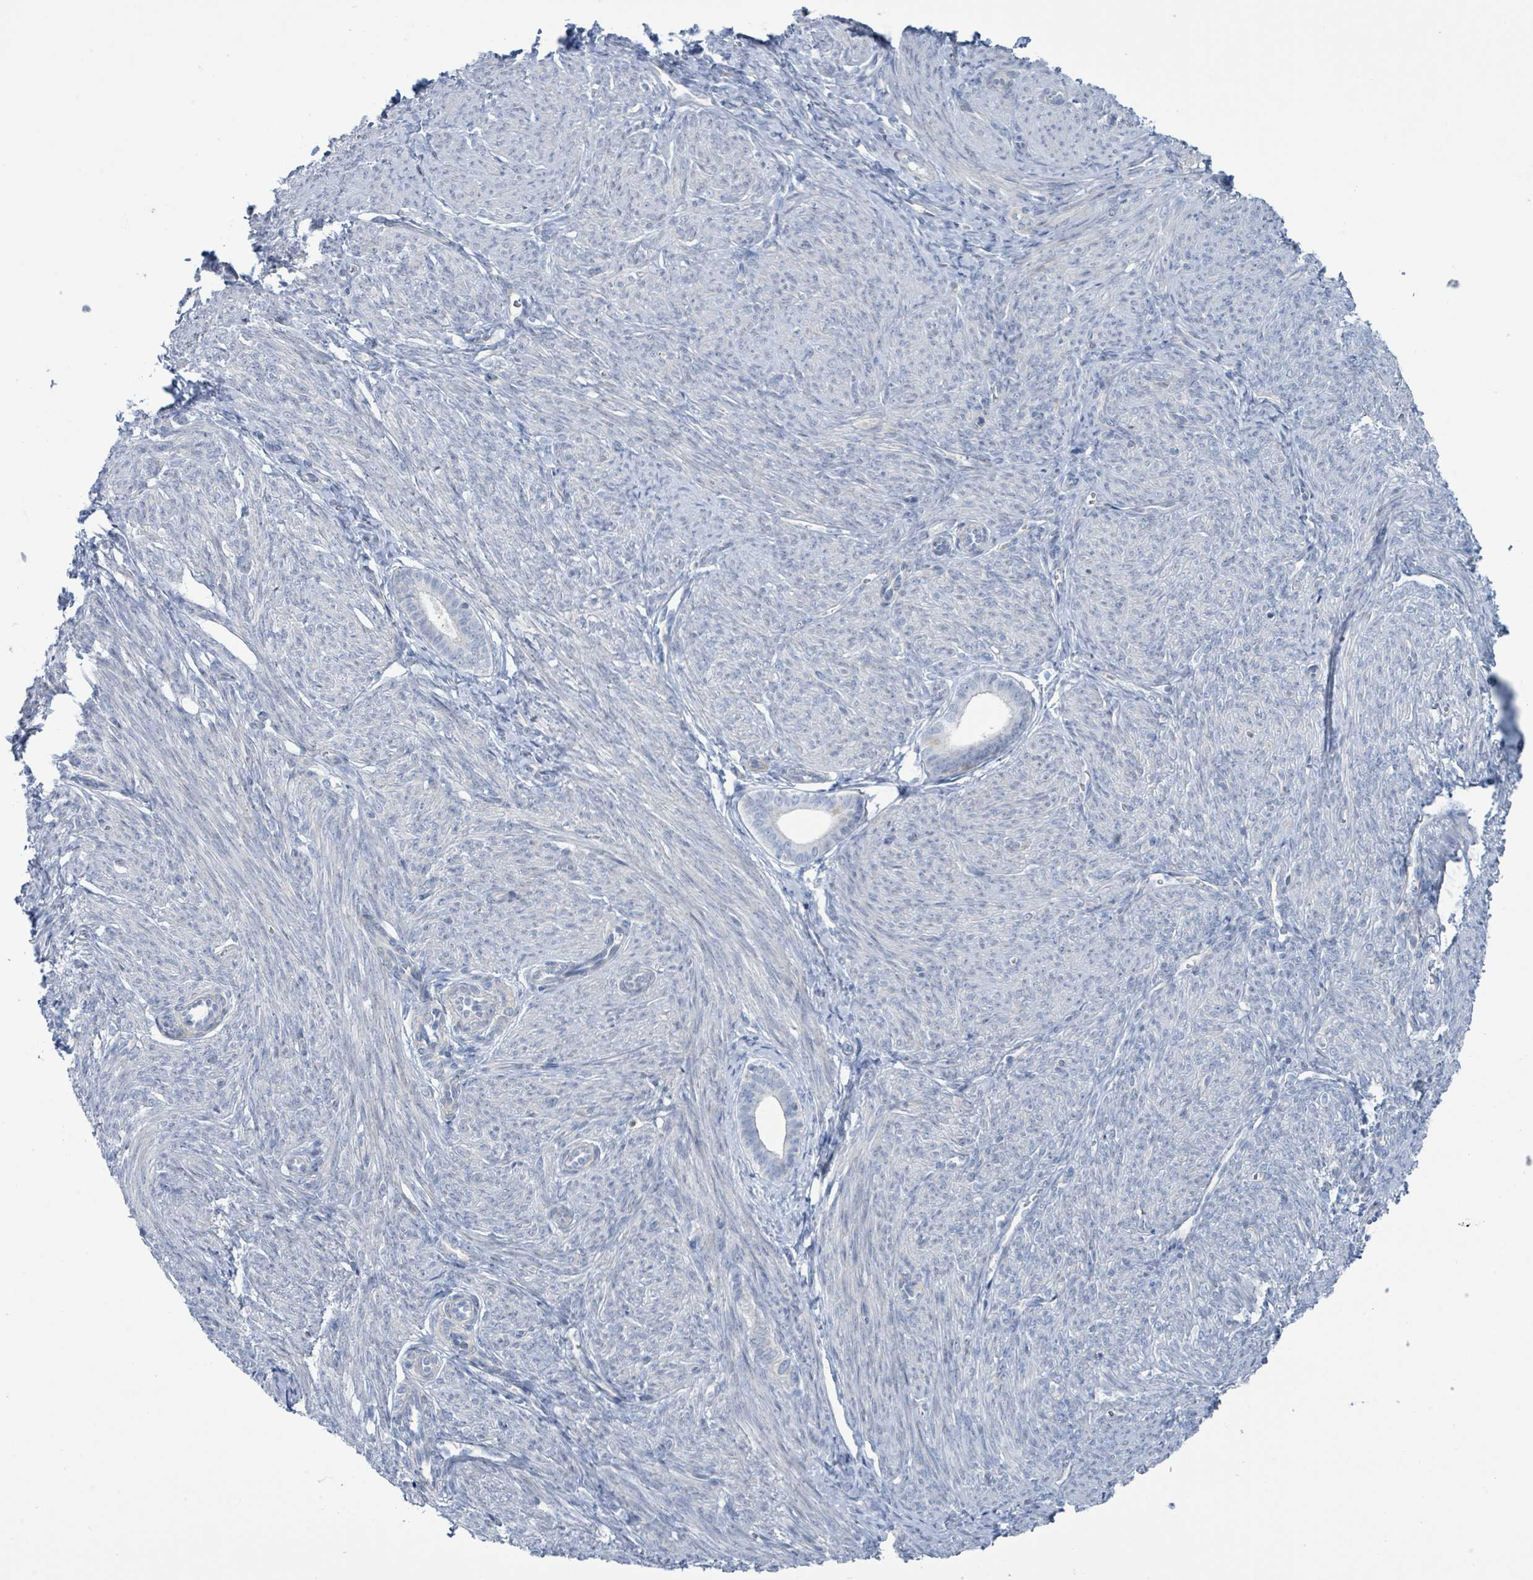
{"staining": {"intensity": "negative", "quantity": "none", "location": "none"}, "tissue": "endometrial cancer", "cell_type": "Tumor cells", "image_type": "cancer", "snomed": [{"axis": "morphology", "description": "Adenocarcinoma, NOS"}, {"axis": "topography", "description": "Endometrium"}], "caption": "Tumor cells show no significant protein expression in adenocarcinoma (endometrial). The staining was performed using DAB to visualize the protein expression in brown, while the nuclei were stained in blue with hematoxylin (Magnification: 20x).", "gene": "DGKZ", "patient": {"sex": "female", "age": 87}}